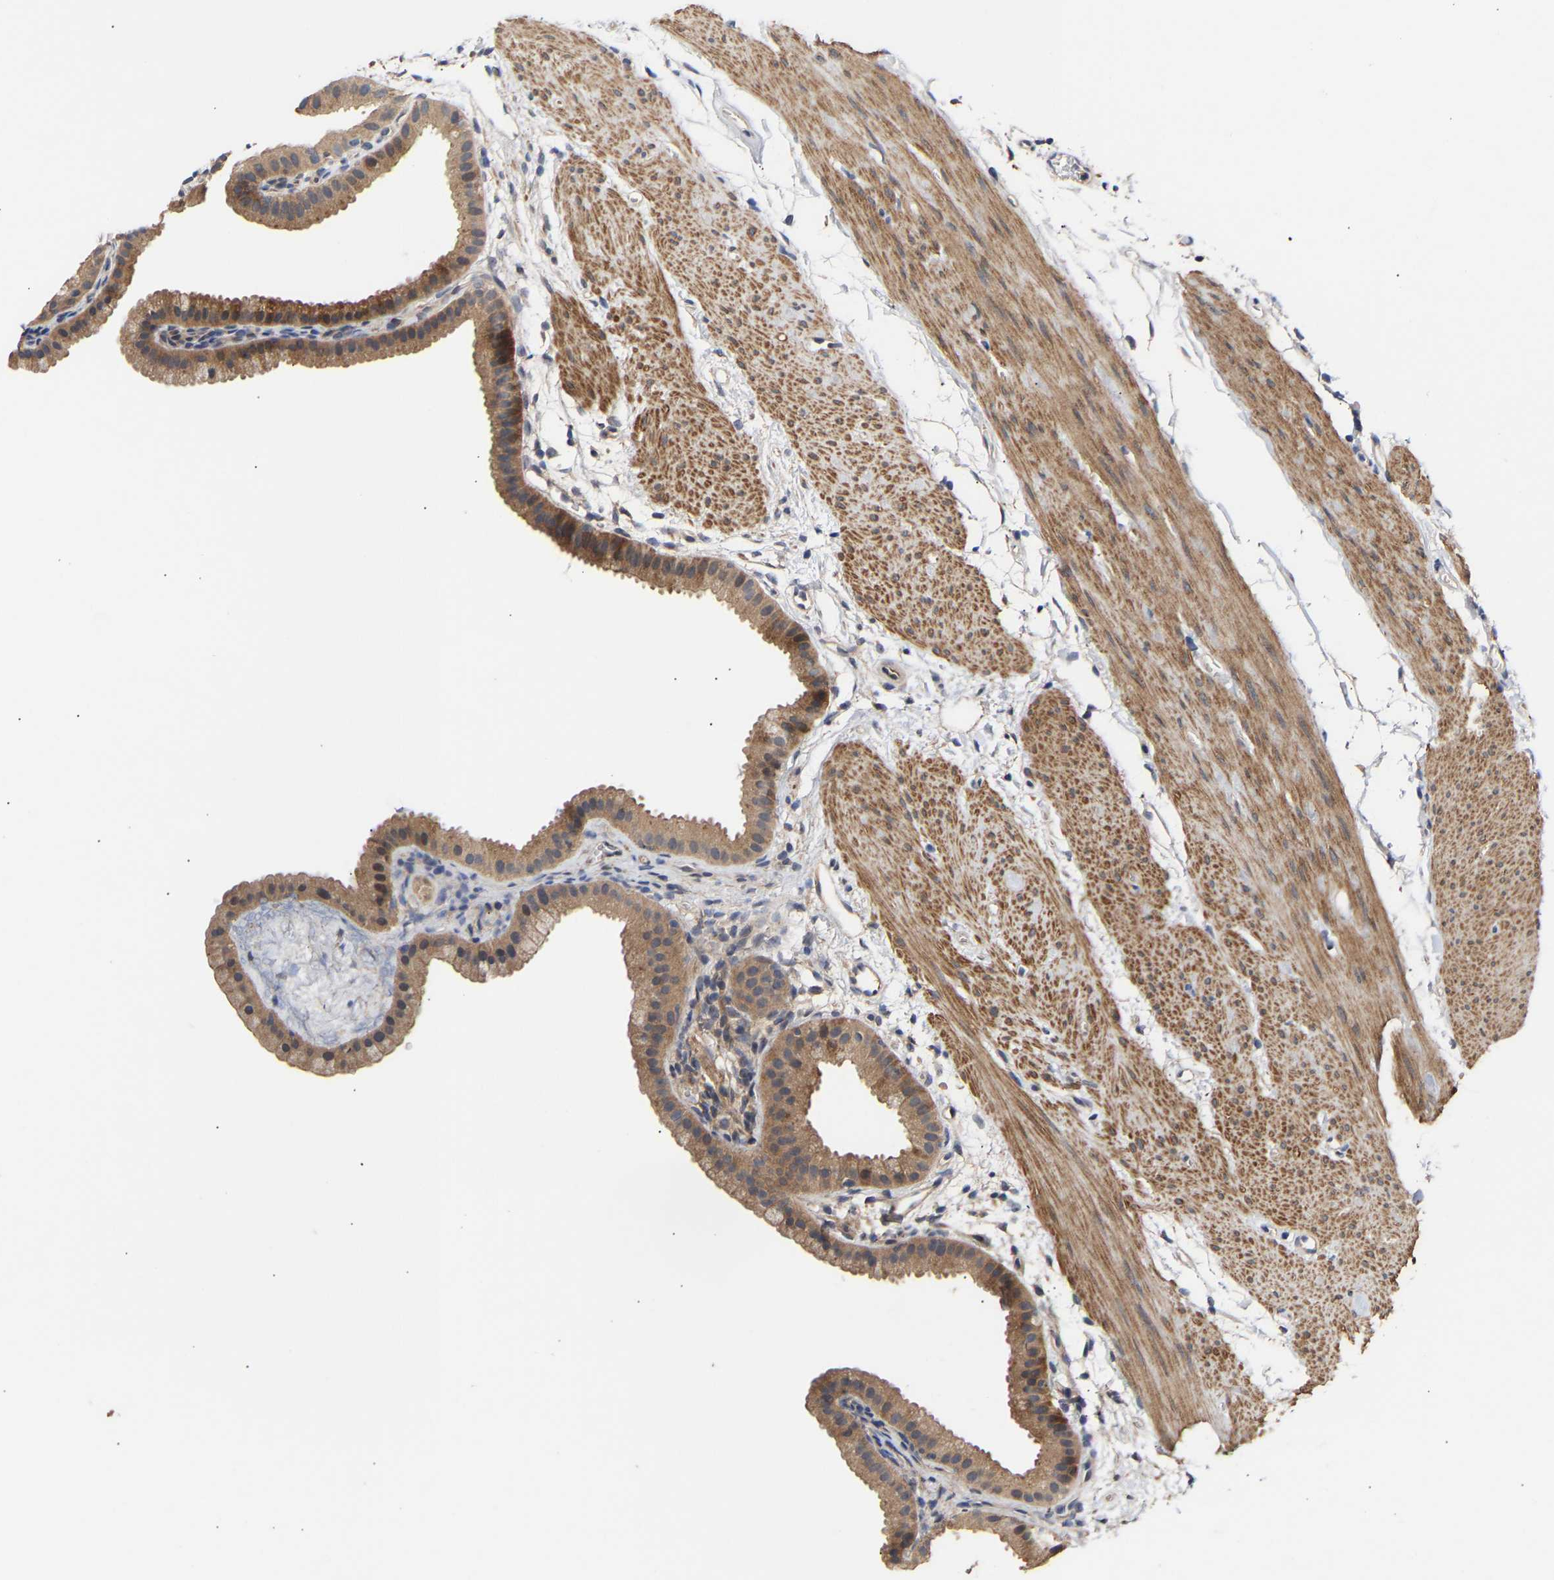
{"staining": {"intensity": "strong", "quantity": "25%-75%", "location": "cytoplasmic/membranous"}, "tissue": "gallbladder", "cell_type": "Glandular cells", "image_type": "normal", "snomed": [{"axis": "morphology", "description": "Normal tissue, NOS"}, {"axis": "topography", "description": "Gallbladder"}], "caption": "This is a micrograph of immunohistochemistry staining of normal gallbladder, which shows strong staining in the cytoplasmic/membranous of glandular cells.", "gene": "KASH5", "patient": {"sex": "female", "age": 64}}